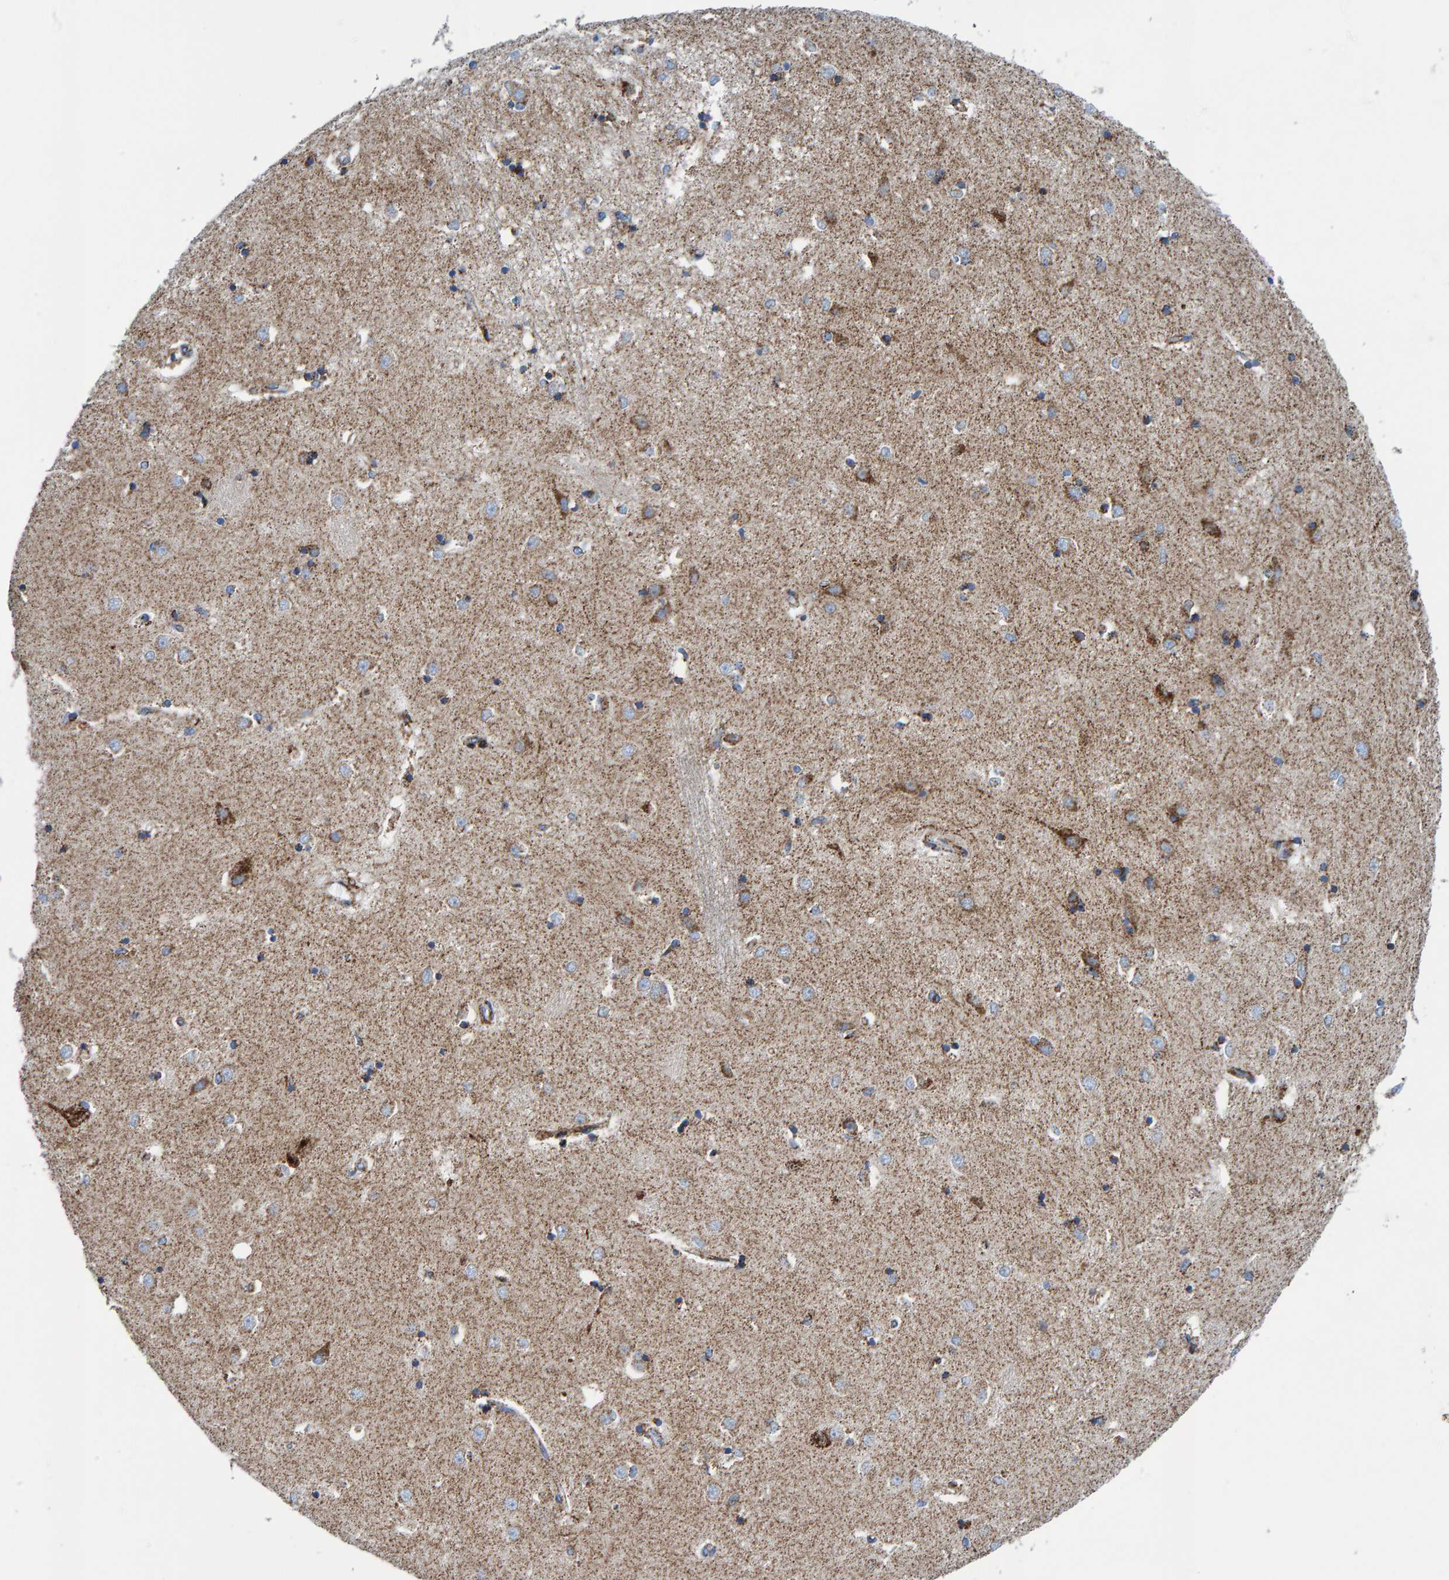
{"staining": {"intensity": "moderate", "quantity": "<25%", "location": "cytoplasmic/membranous"}, "tissue": "caudate", "cell_type": "Glial cells", "image_type": "normal", "snomed": [{"axis": "morphology", "description": "Normal tissue, NOS"}, {"axis": "topography", "description": "Lateral ventricle wall"}], "caption": "A high-resolution image shows immunohistochemistry staining of benign caudate, which shows moderate cytoplasmic/membranous positivity in about <25% of glial cells.", "gene": "ENSG00000262660", "patient": {"sex": "male", "age": 45}}